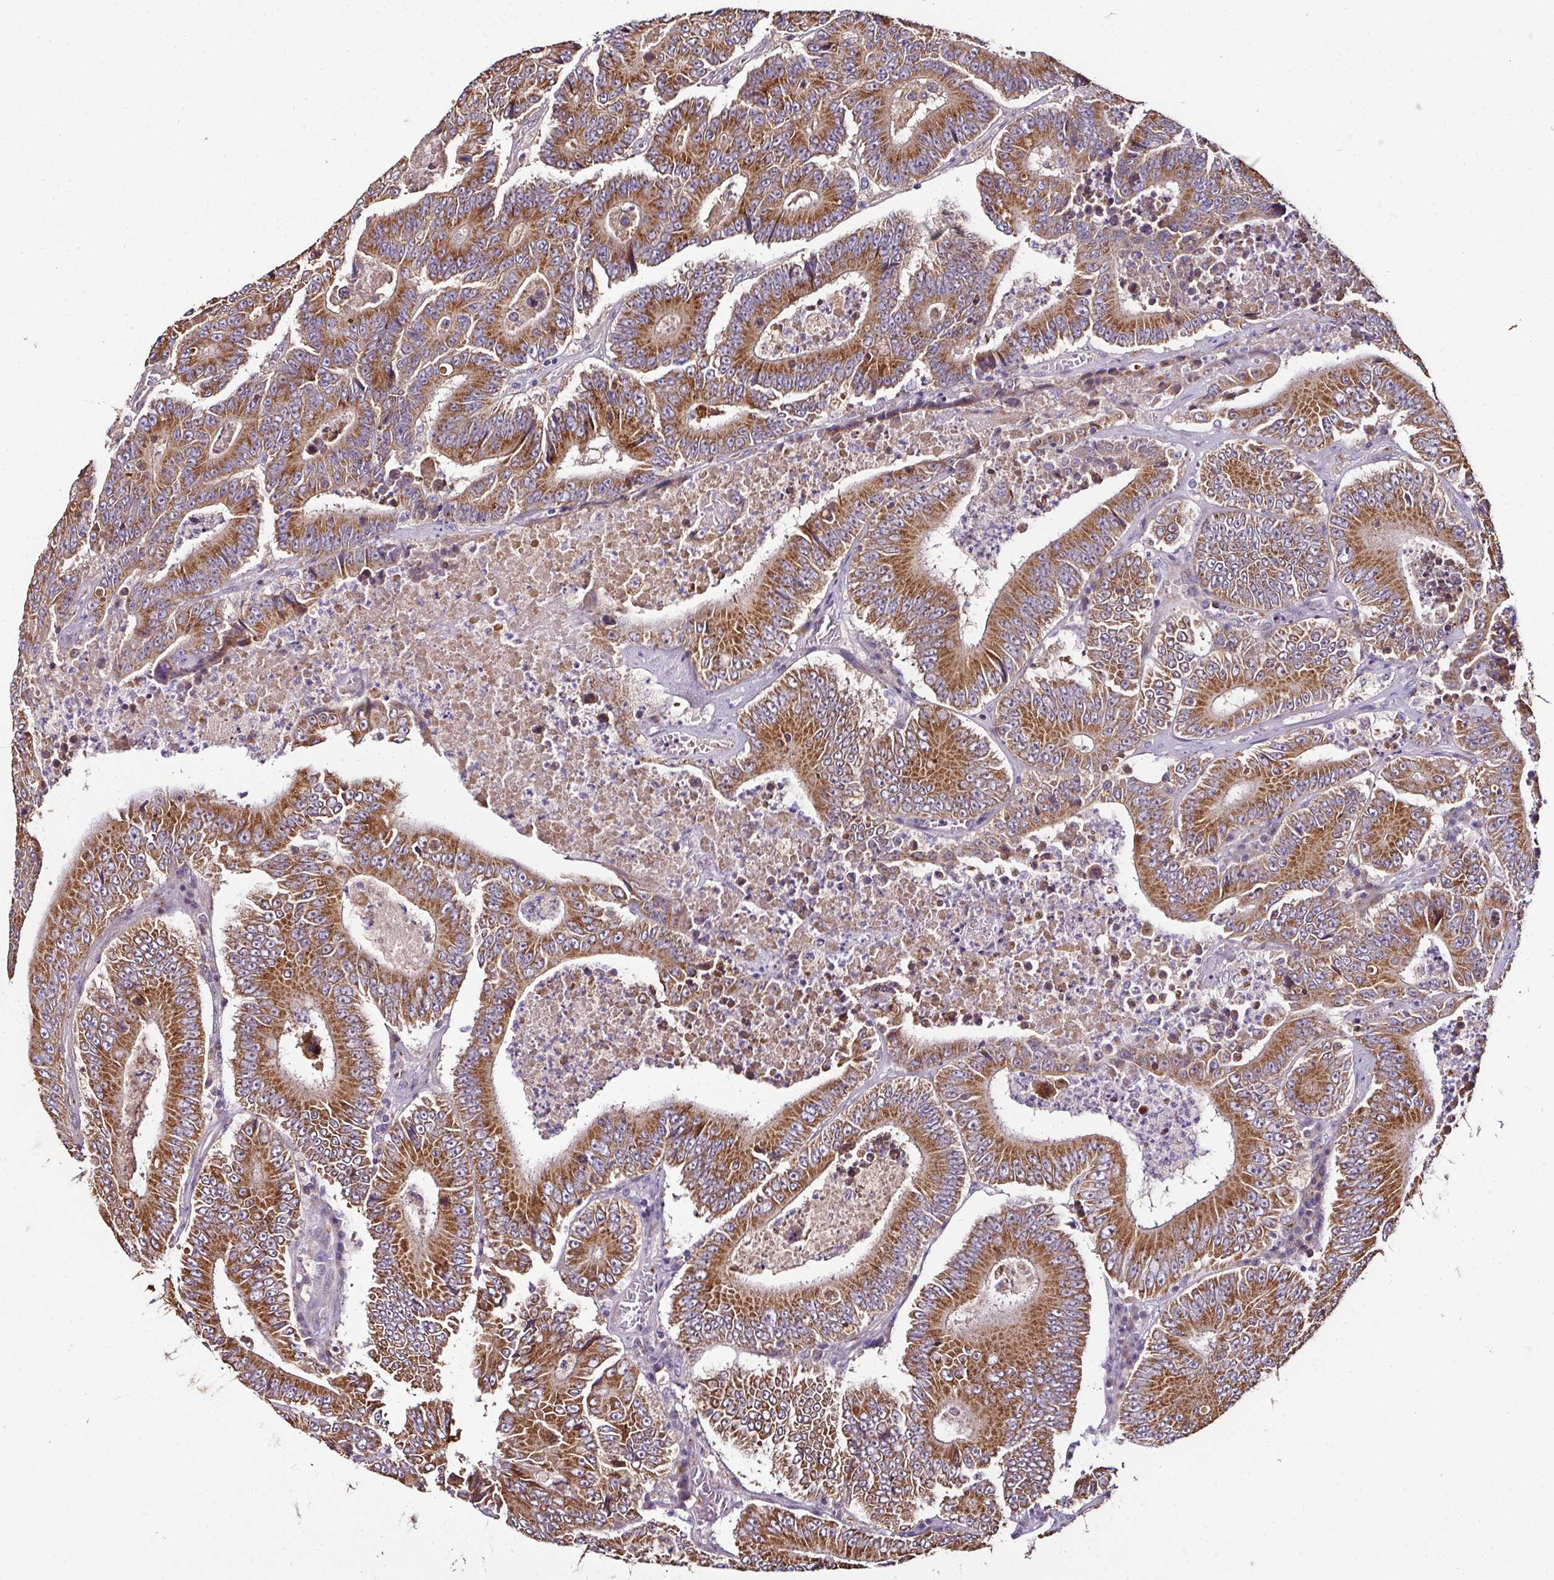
{"staining": {"intensity": "strong", "quantity": ">75%", "location": "cytoplasmic/membranous"}, "tissue": "colorectal cancer", "cell_type": "Tumor cells", "image_type": "cancer", "snomed": [{"axis": "morphology", "description": "Adenocarcinoma, NOS"}, {"axis": "topography", "description": "Colon"}], "caption": "Colorectal cancer (adenocarcinoma) stained for a protein reveals strong cytoplasmic/membranous positivity in tumor cells.", "gene": "CPD", "patient": {"sex": "male", "age": 83}}